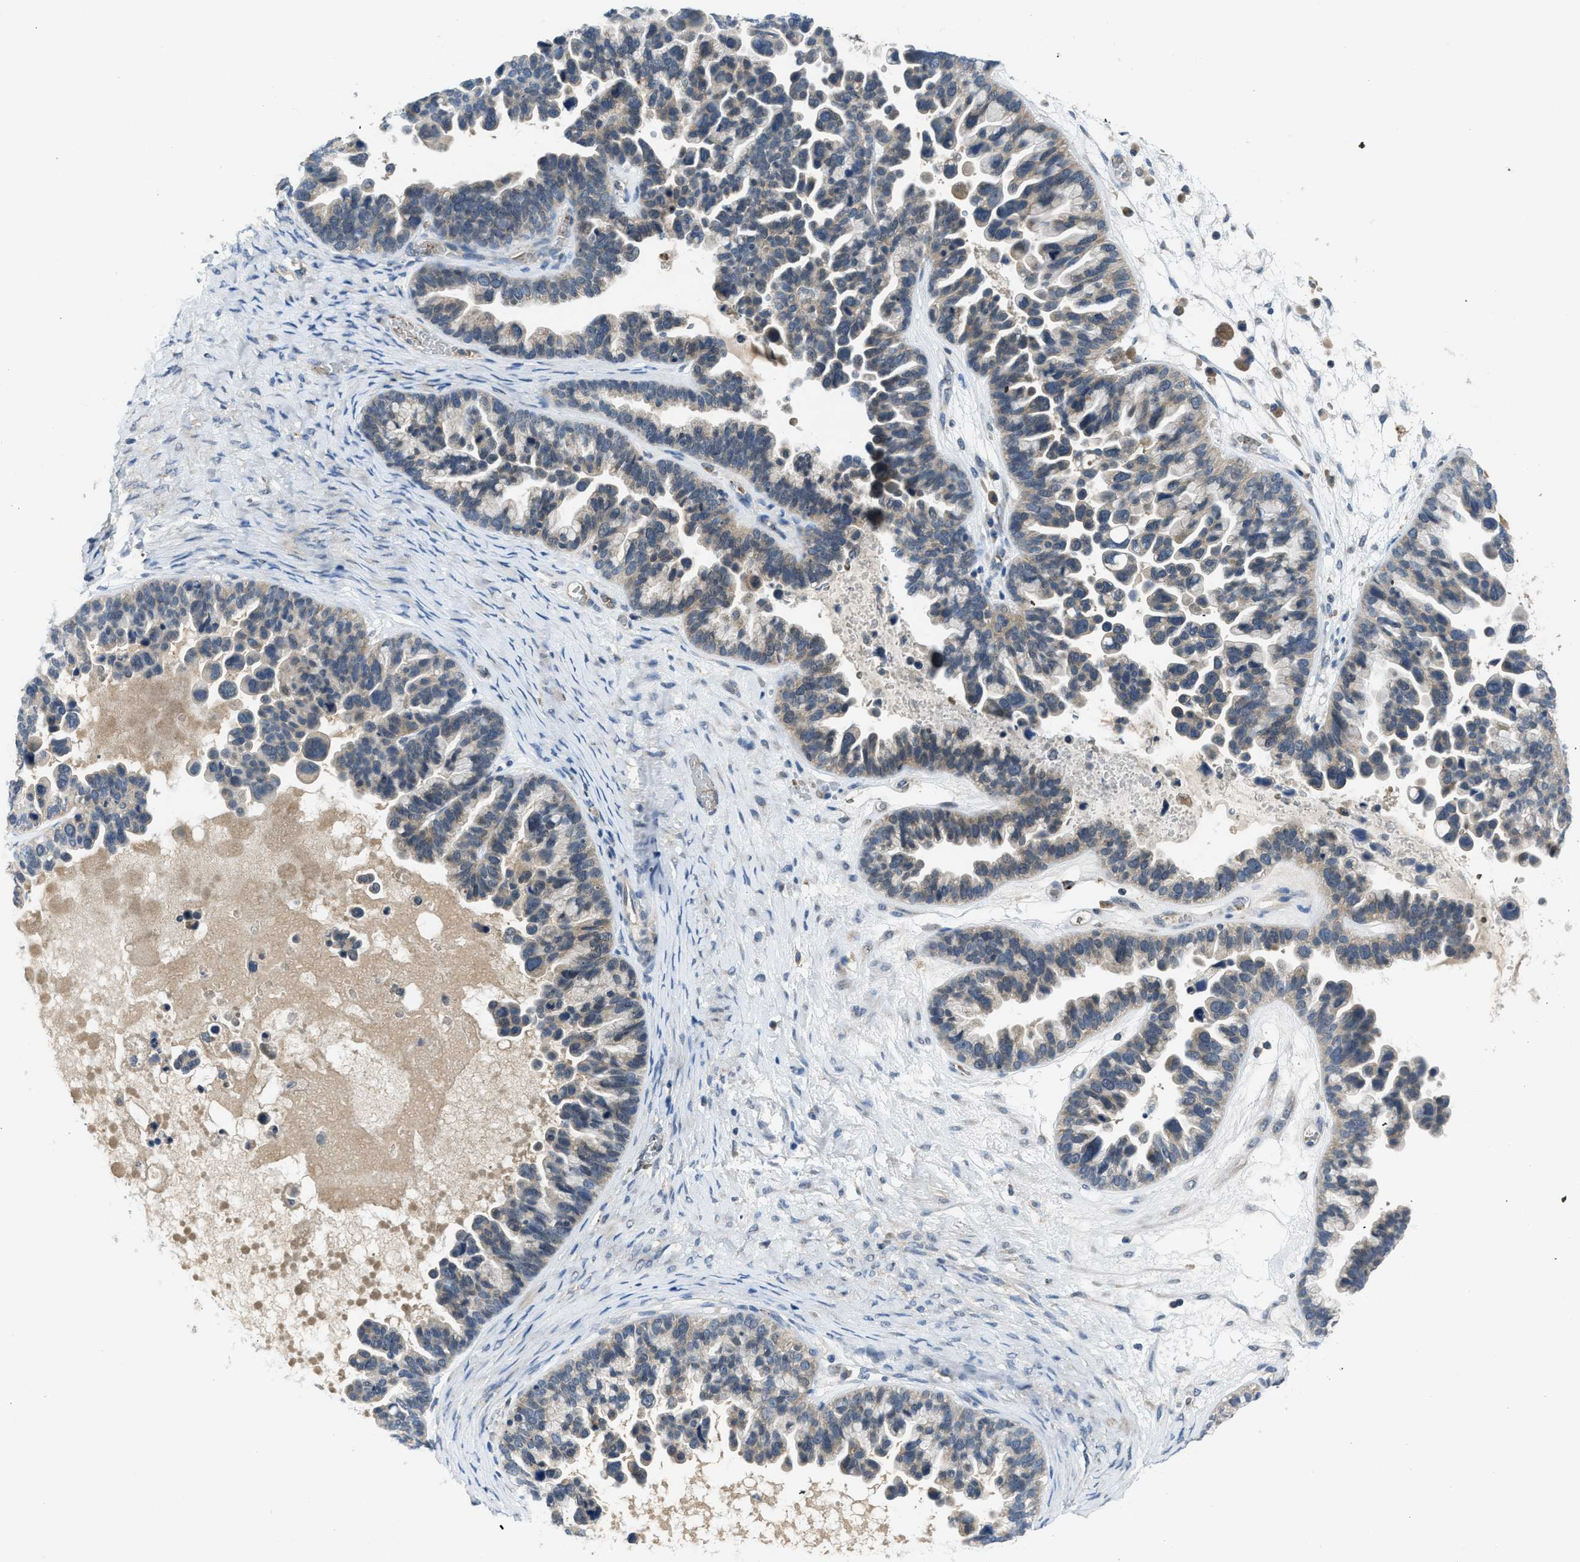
{"staining": {"intensity": "weak", "quantity": ">75%", "location": "cytoplasmic/membranous"}, "tissue": "ovarian cancer", "cell_type": "Tumor cells", "image_type": "cancer", "snomed": [{"axis": "morphology", "description": "Cystadenocarcinoma, serous, NOS"}, {"axis": "topography", "description": "Ovary"}], "caption": "Weak cytoplasmic/membranous protein staining is identified in about >75% of tumor cells in ovarian cancer (serous cystadenocarcinoma).", "gene": "PDE7A", "patient": {"sex": "female", "age": 56}}